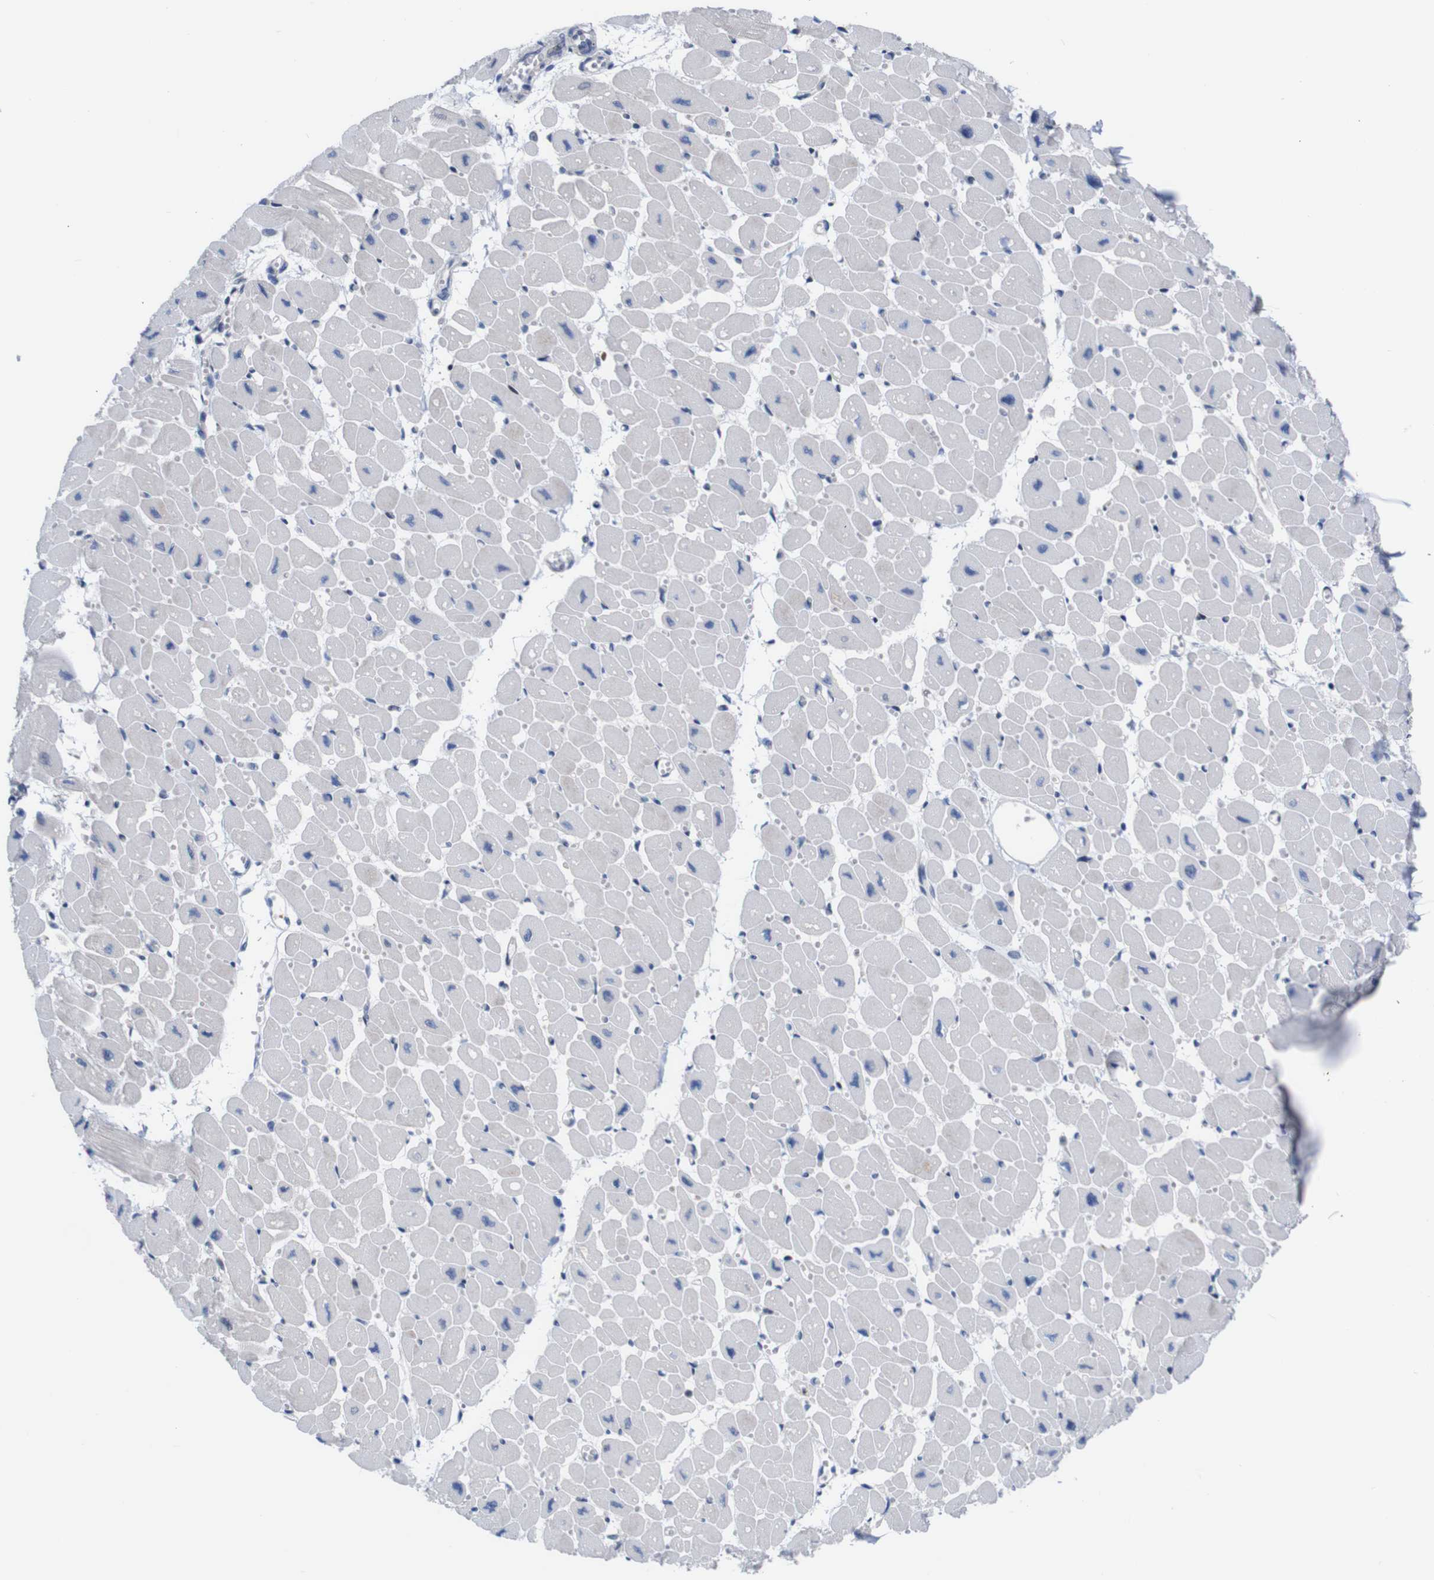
{"staining": {"intensity": "negative", "quantity": "none", "location": "none"}, "tissue": "heart muscle", "cell_type": "Cardiomyocytes", "image_type": "normal", "snomed": [{"axis": "morphology", "description": "Normal tissue, NOS"}, {"axis": "topography", "description": "Heart"}], "caption": "This is a micrograph of immunohistochemistry staining of normal heart muscle, which shows no expression in cardiomyocytes.", "gene": "PTPN1", "patient": {"sex": "female", "age": 54}}